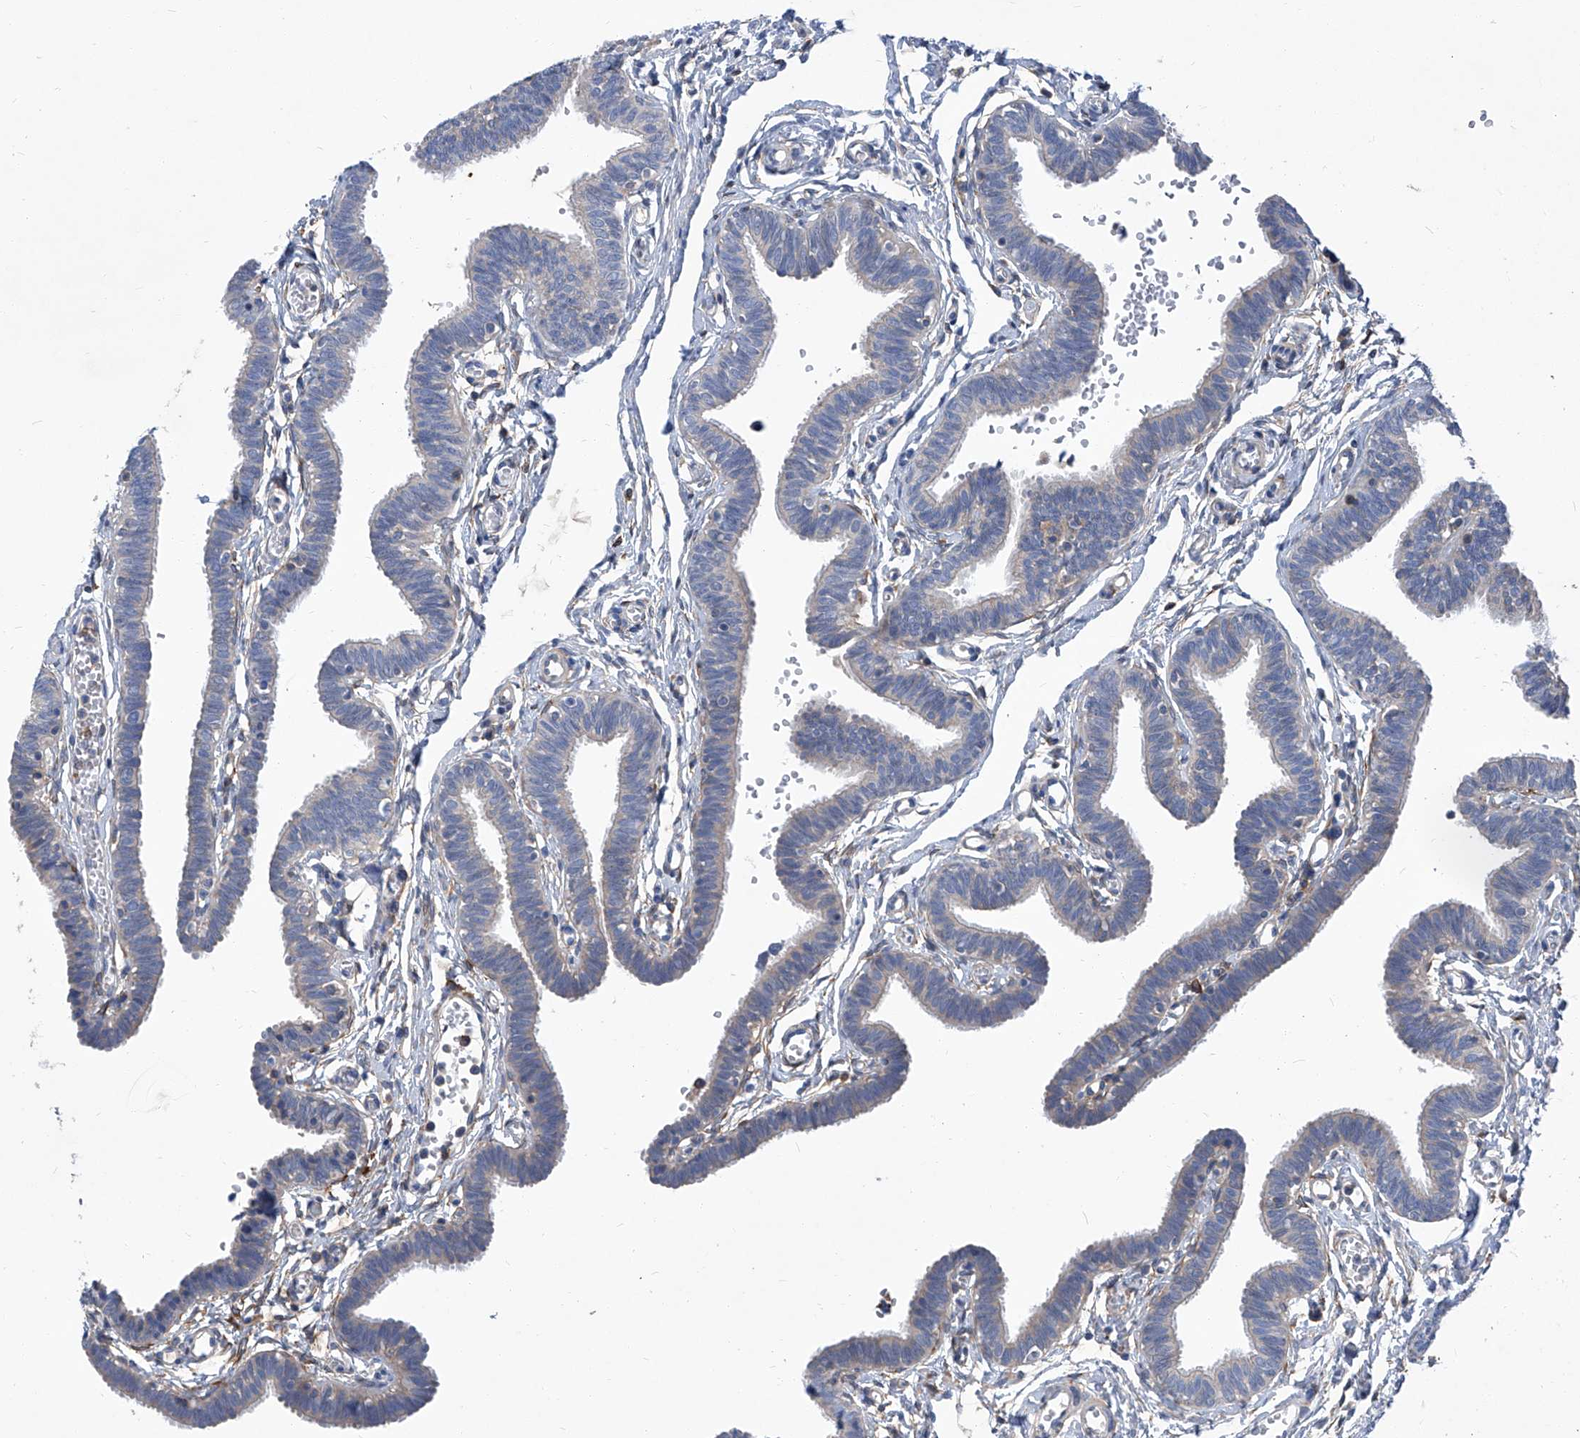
{"staining": {"intensity": "negative", "quantity": "none", "location": "none"}, "tissue": "fallopian tube", "cell_type": "Glandular cells", "image_type": "normal", "snomed": [{"axis": "morphology", "description": "Normal tissue, NOS"}, {"axis": "topography", "description": "Fallopian tube"}, {"axis": "topography", "description": "Ovary"}], "caption": "This is a photomicrograph of immunohistochemistry (IHC) staining of unremarkable fallopian tube, which shows no expression in glandular cells. (Brightfield microscopy of DAB (3,3'-diaminobenzidine) immunohistochemistry (IHC) at high magnification).", "gene": "EPHA8", "patient": {"sex": "female", "age": 23}}